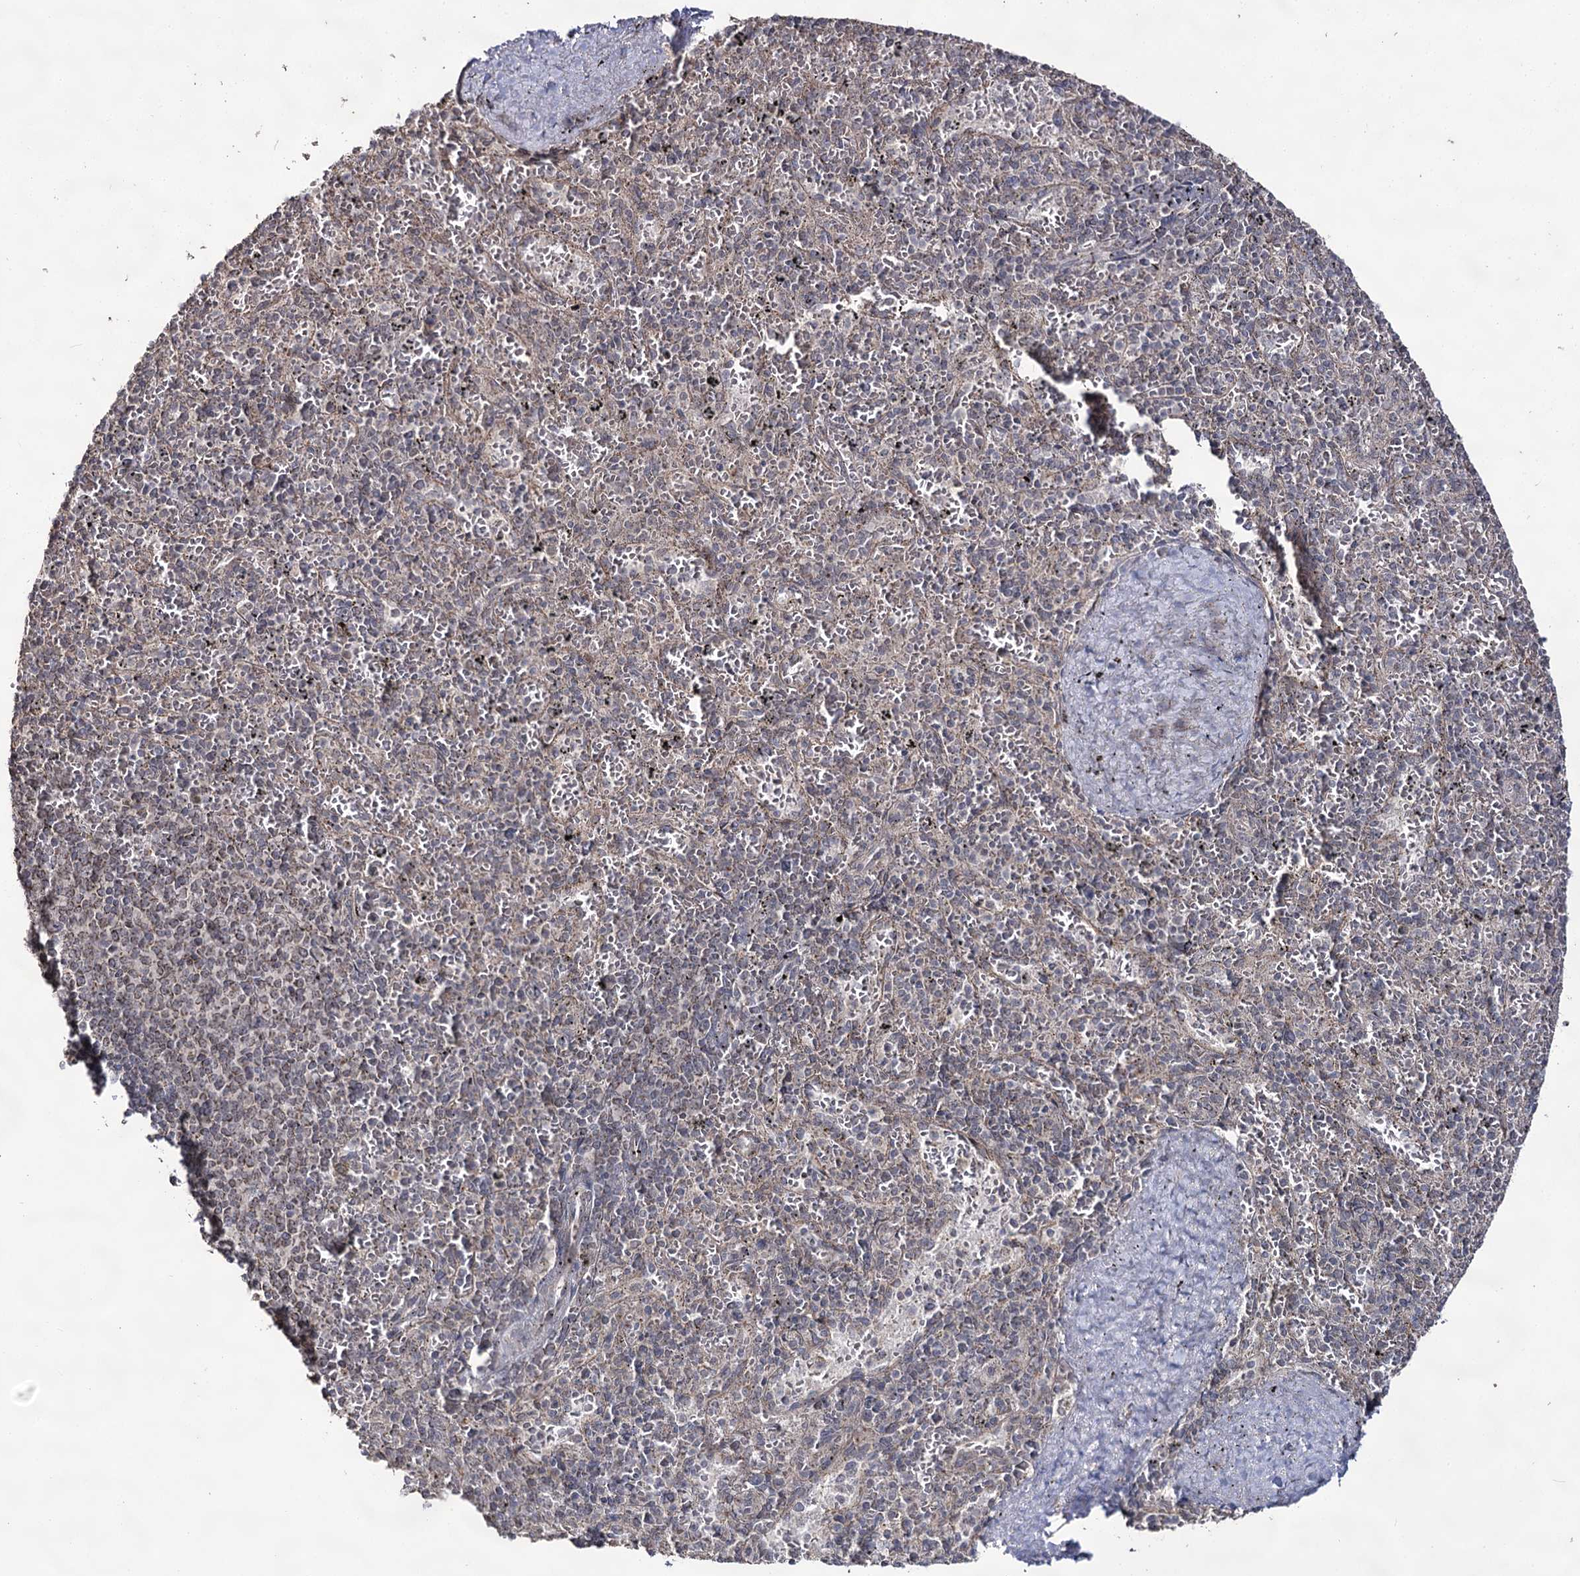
{"staining": {"intensity": "negative", "quantity": "none", "location": "none"}, "tissue": "spleen", "cell_type": "Cells in red pulp", "image_type": "normal", "snomed": [{"axis": "morphology", "description": "Normal tissue, NOS"}, {"axis": "topography", "description": "Spleen"}], "caption": "Micrograph shows no significant protein expression in cells in red pulp of benign spleen. (Stains: DAB immunohistochemistry with hematoxylin counter stain, Microscopy: brightfield microscopy at high magnification).", "gene": "ACTR6", "patient": {"sex": "male", "age": 82}}